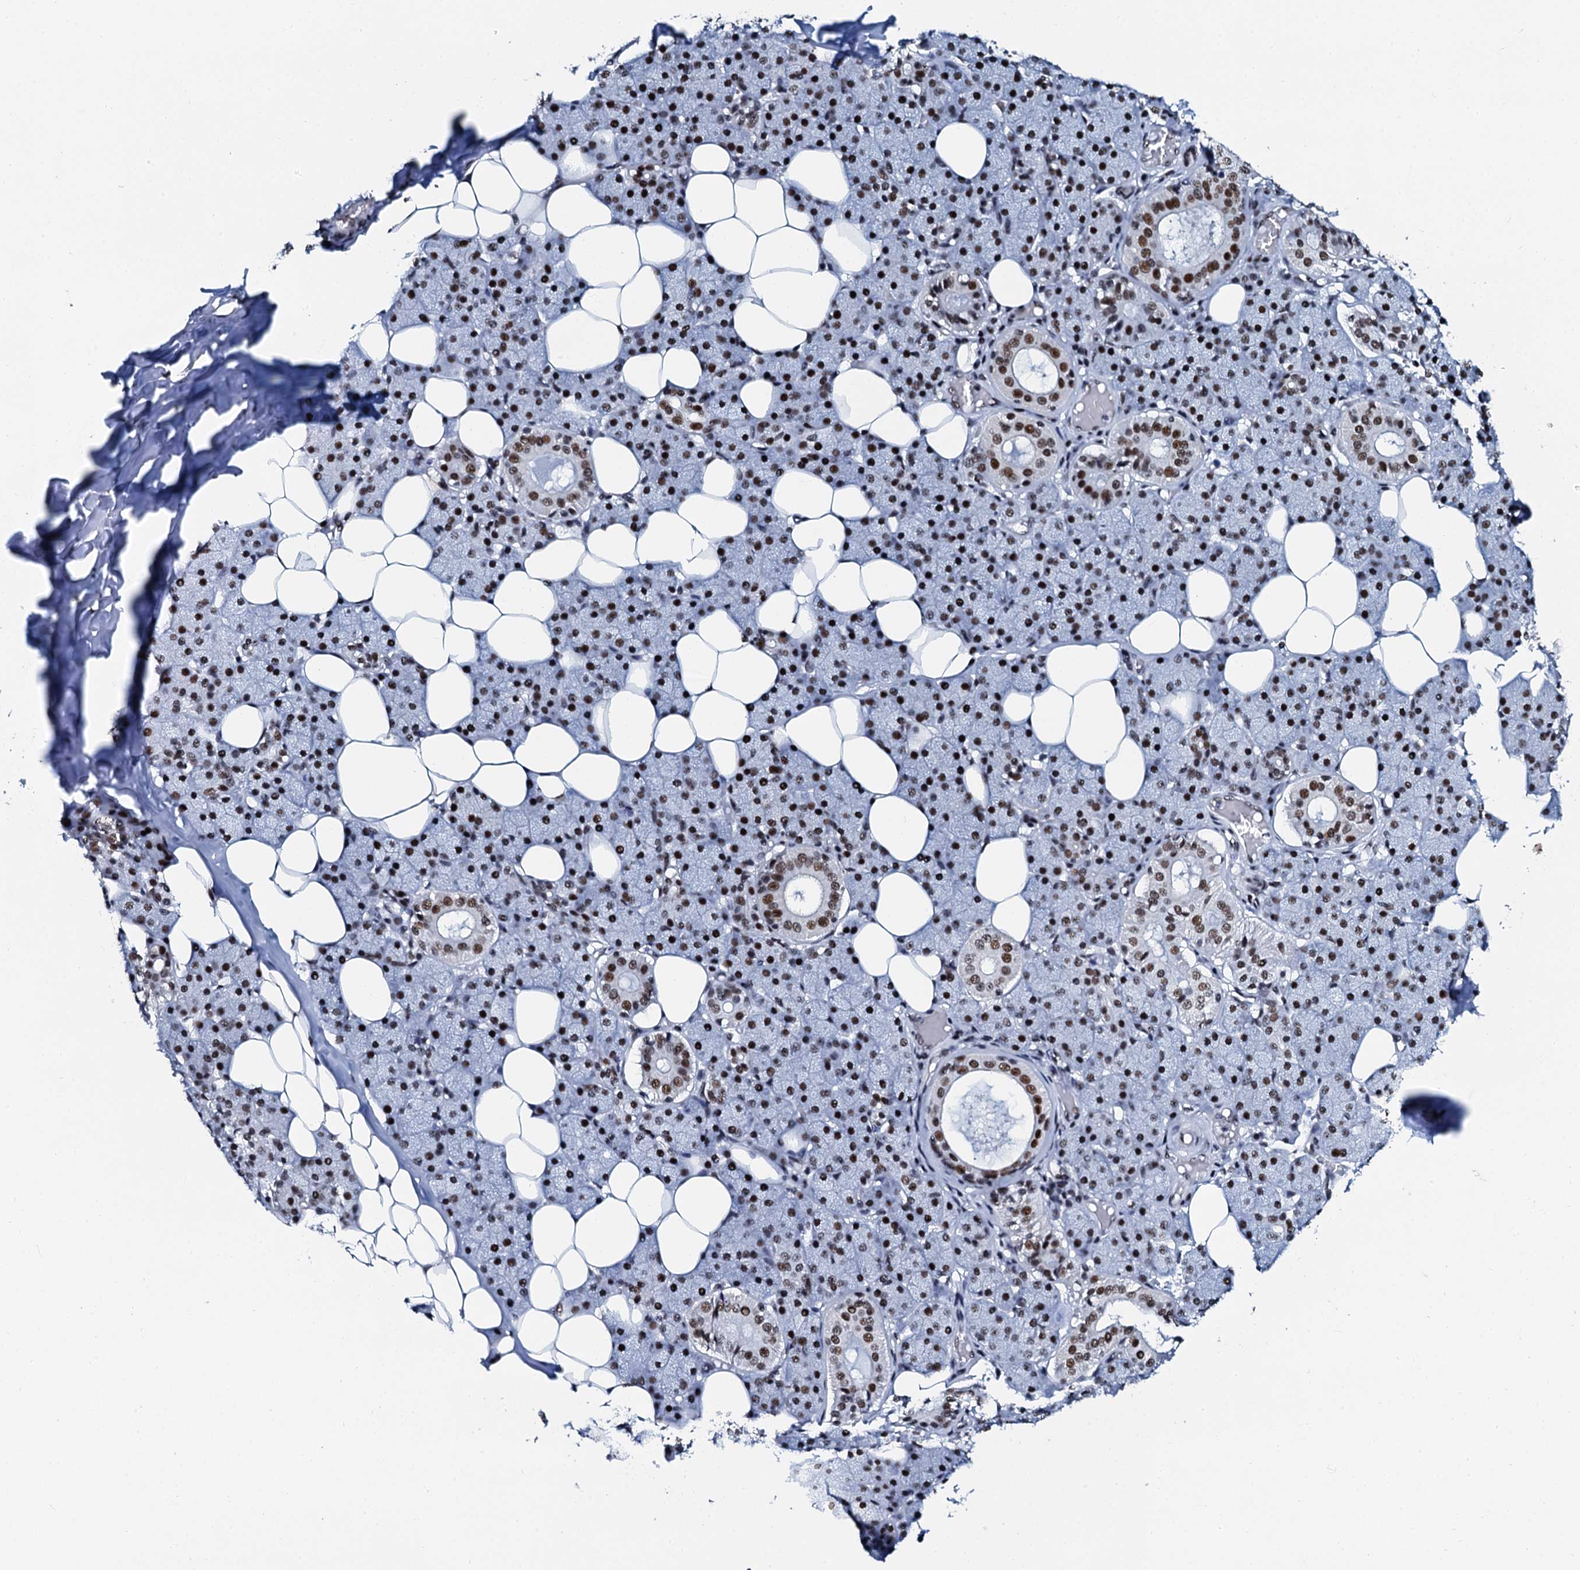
{"staining": {"intensity": "strong", "quantity": ">75%", "location": "nuclear"}, "tissue": "salivary gland", "cell_type": "Glandular cells", "image_type": "normal", "snomed": [{"axis": "morphology", "description": "Normal tissue, NOS"}, {"axis": "topography", "description": "Salivary gland"}], "caption": "Salivary gland stained with DAB immunohistochemistry (IHC) reveals high levels of strong nuclear expression in about >75% of glandular cells.", "gene": "SLTM", "patient": {"sex": "female", "age": 33}}